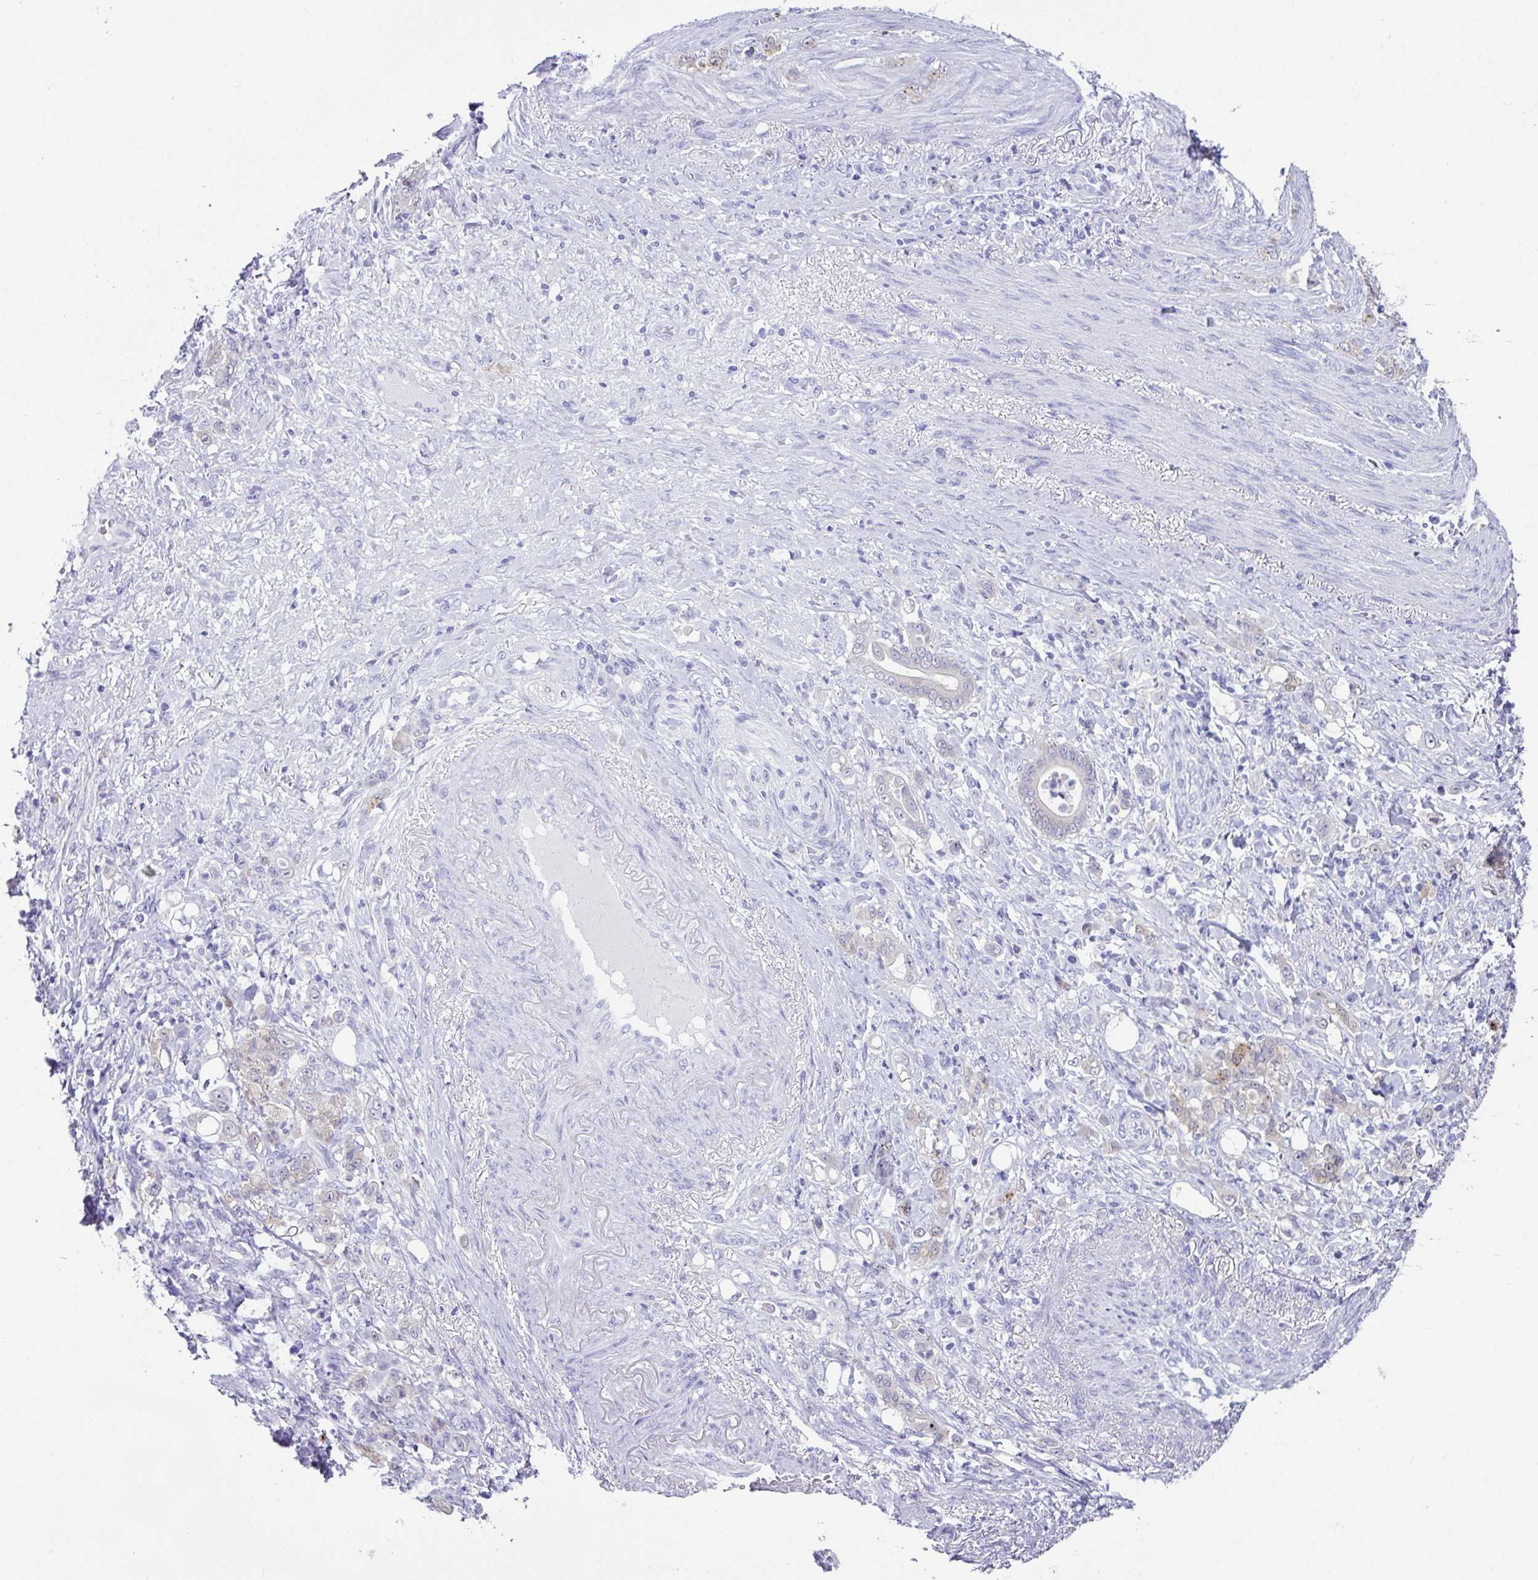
{"staining": {"intensity": "weak", "quantity": "<25%", "location": "cytoplasmic/membranous"}, "tissue": "stomach cancer", "cell_type": "Tumor cells", "image_type": "cancer", "snomed": [{"axis": "morphology", "description": "Adenocarcinoma, NOS"}, {"axis": "topography", "description": "Stomach"}], "caption": "This is an IHC histopathology image of human stomach adenocarcinoma. There is no expression in tumor cells.", "gene": "LGALS4", "patient": {"sex": "female", "age": 79}}